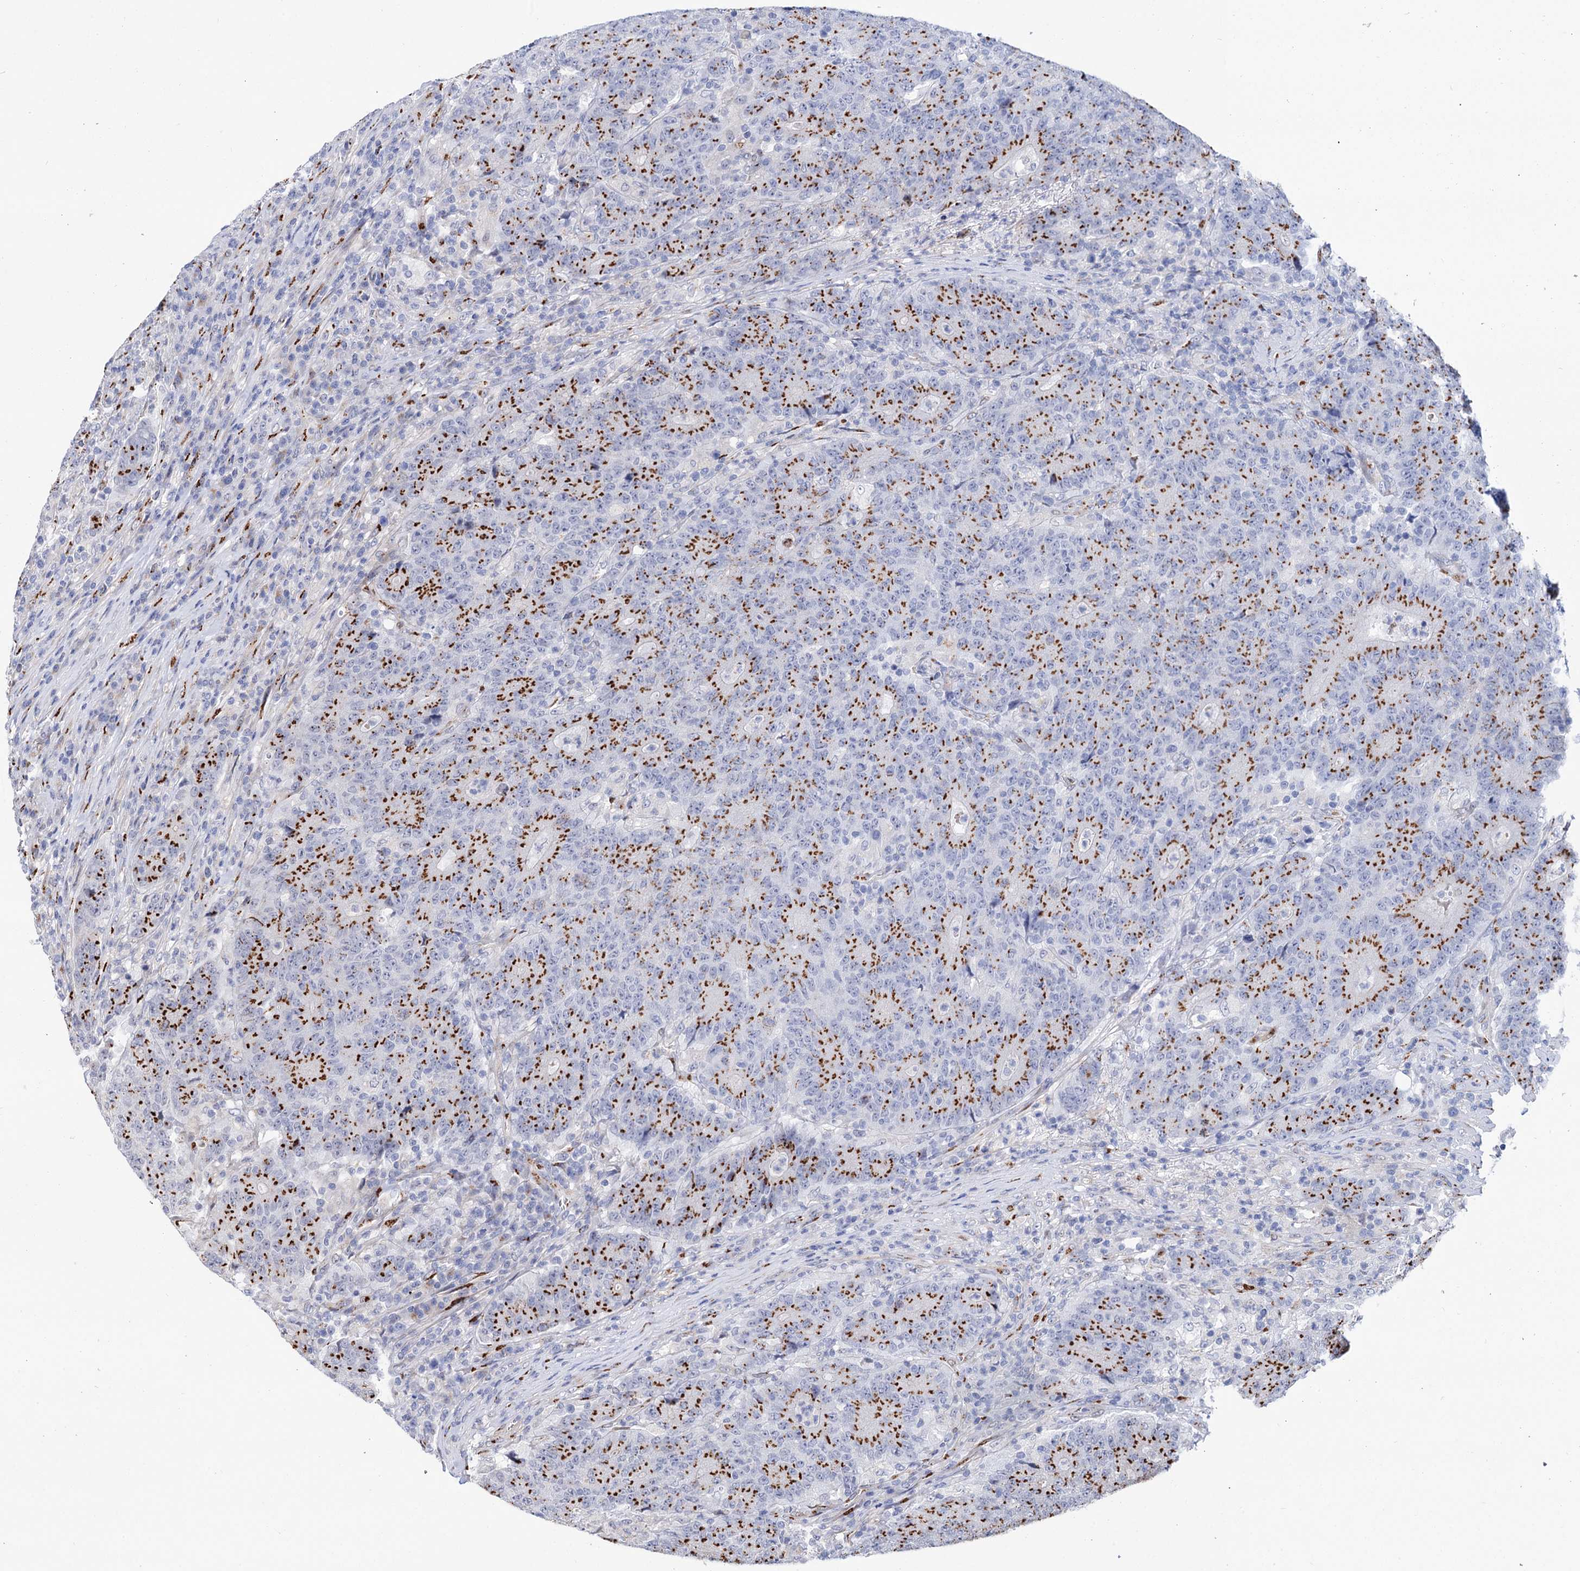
{"staining": {"intensity": "strong", "quantity": ">75%", "location": "cytoplasmic/membranous"}, "tissue": "colorectal cancer", "cell_type": "Tumor cells", "image_type": "cancer", "snomed": [{"axis": "morphology", "description": "Adenocarcinoma, NOS"}, {"axis": "topography", "description": "Colon"}], "caption": "Protein staining exhibits strong cytoplasmic/membranous staining in about >75% of tumor cells in colorectal adenocarcinoma.", "gene": "C11orf96", "patient": {"sex": "female", "age": 75}}